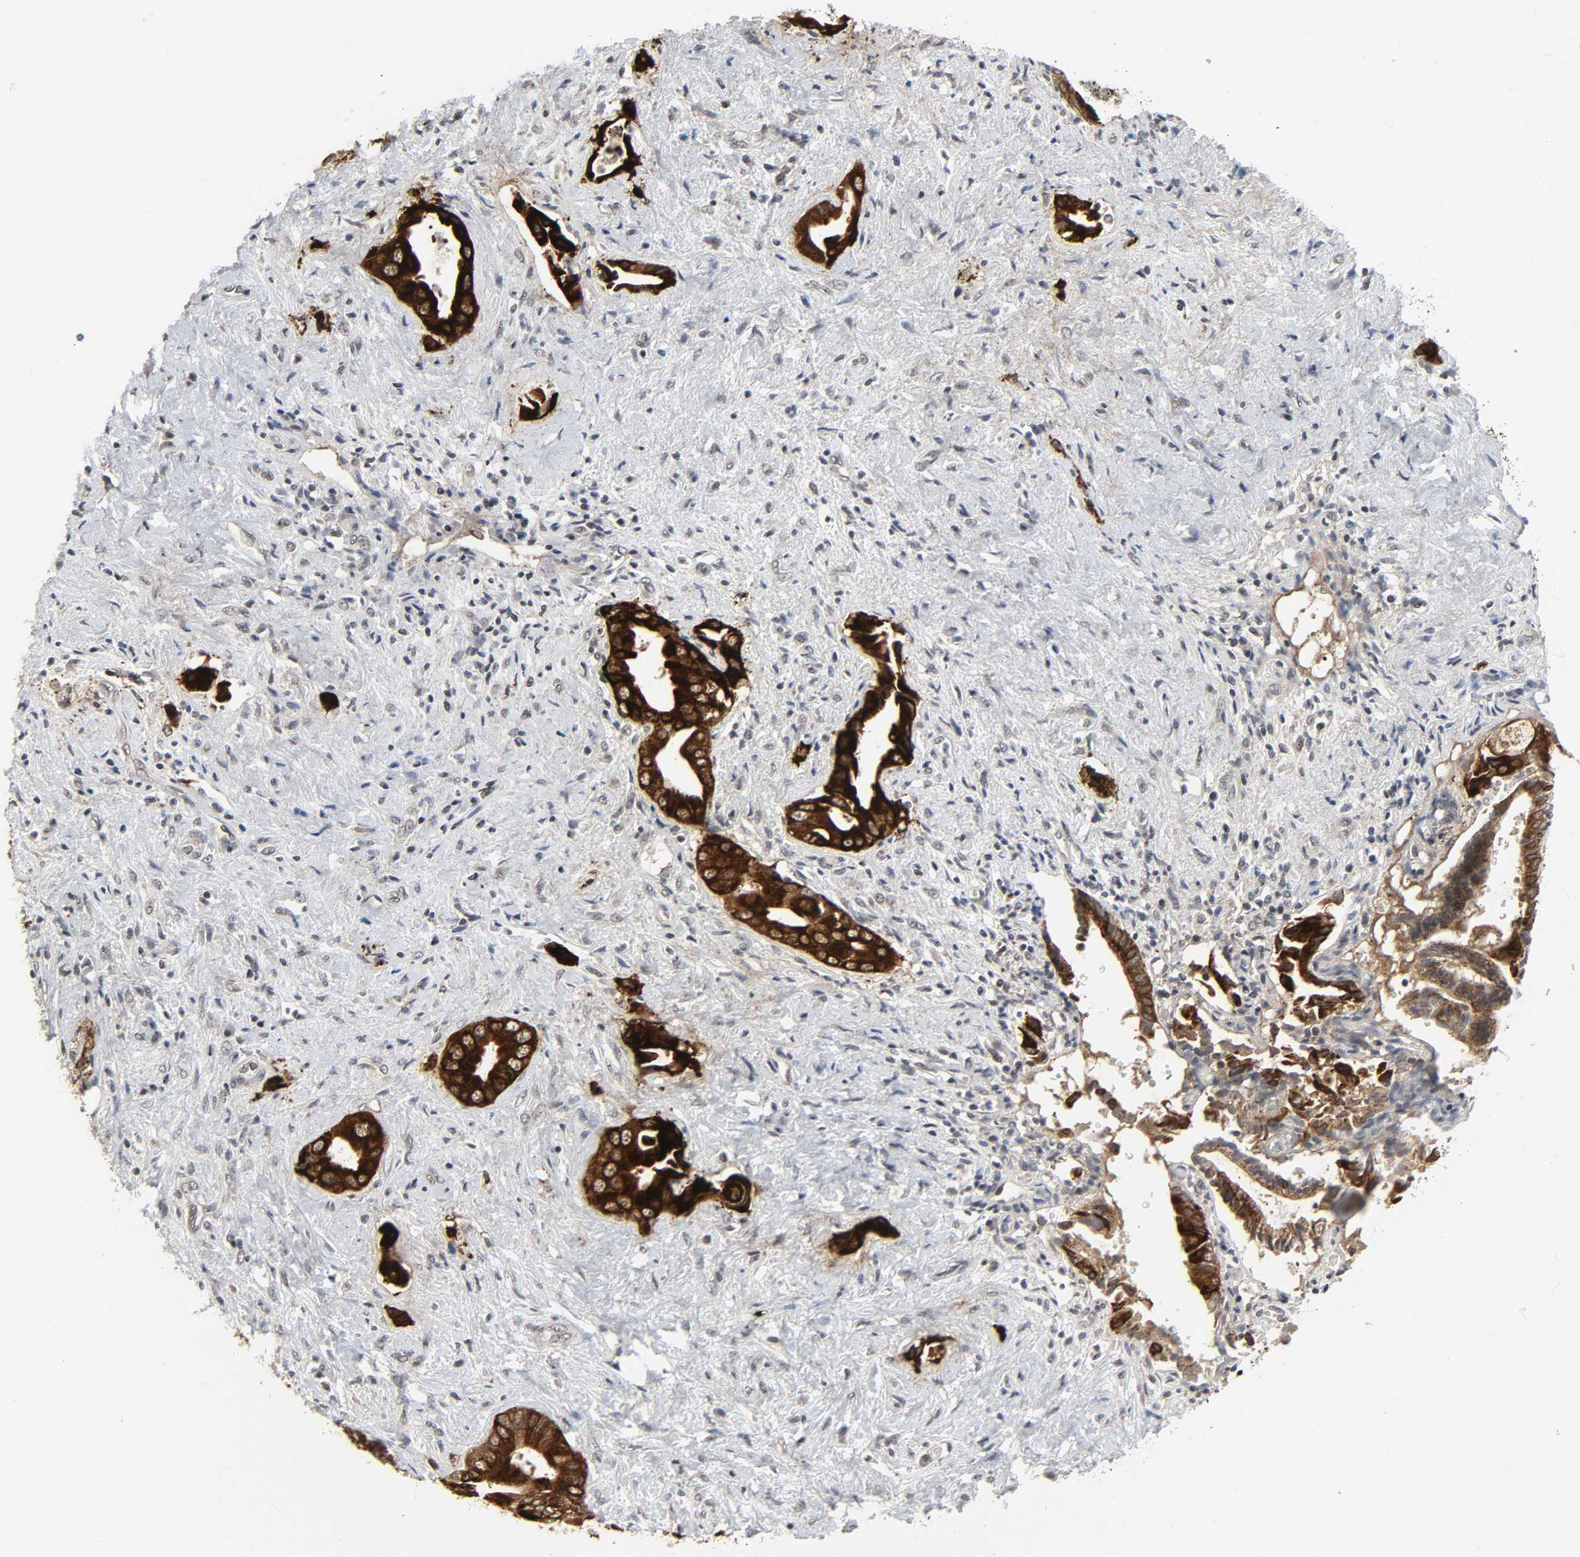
{"staining": {"intensity": "strong", "quantity": ">75%", "location": "cytoplasmic/membranous"}, "tissue": "liver cancer", "cell_type": "Tumor cells", "image_type": "cancer", "snomed": [{"axis": "morphology", "description": "Cholangiocarcinoma"}, {"axis": "topography", "description": "Liver"}], "caption": "Liver cholangiocarcinoma stained with DAB (3,3'-diaminobenzidine) immunohistochemistry (IHC) reveals high levels of strong cytoplasmic/membranous expression in approximately >75% of tumor cells. The protein of interest is stained brown, and the nuclei are stained in blue (DAB (3,3'-diaminobenzidine) IHC with brightfield microscopy, high magnification).", "gene": "MUC1", "patient": {"sex": "male", "age": 58}}